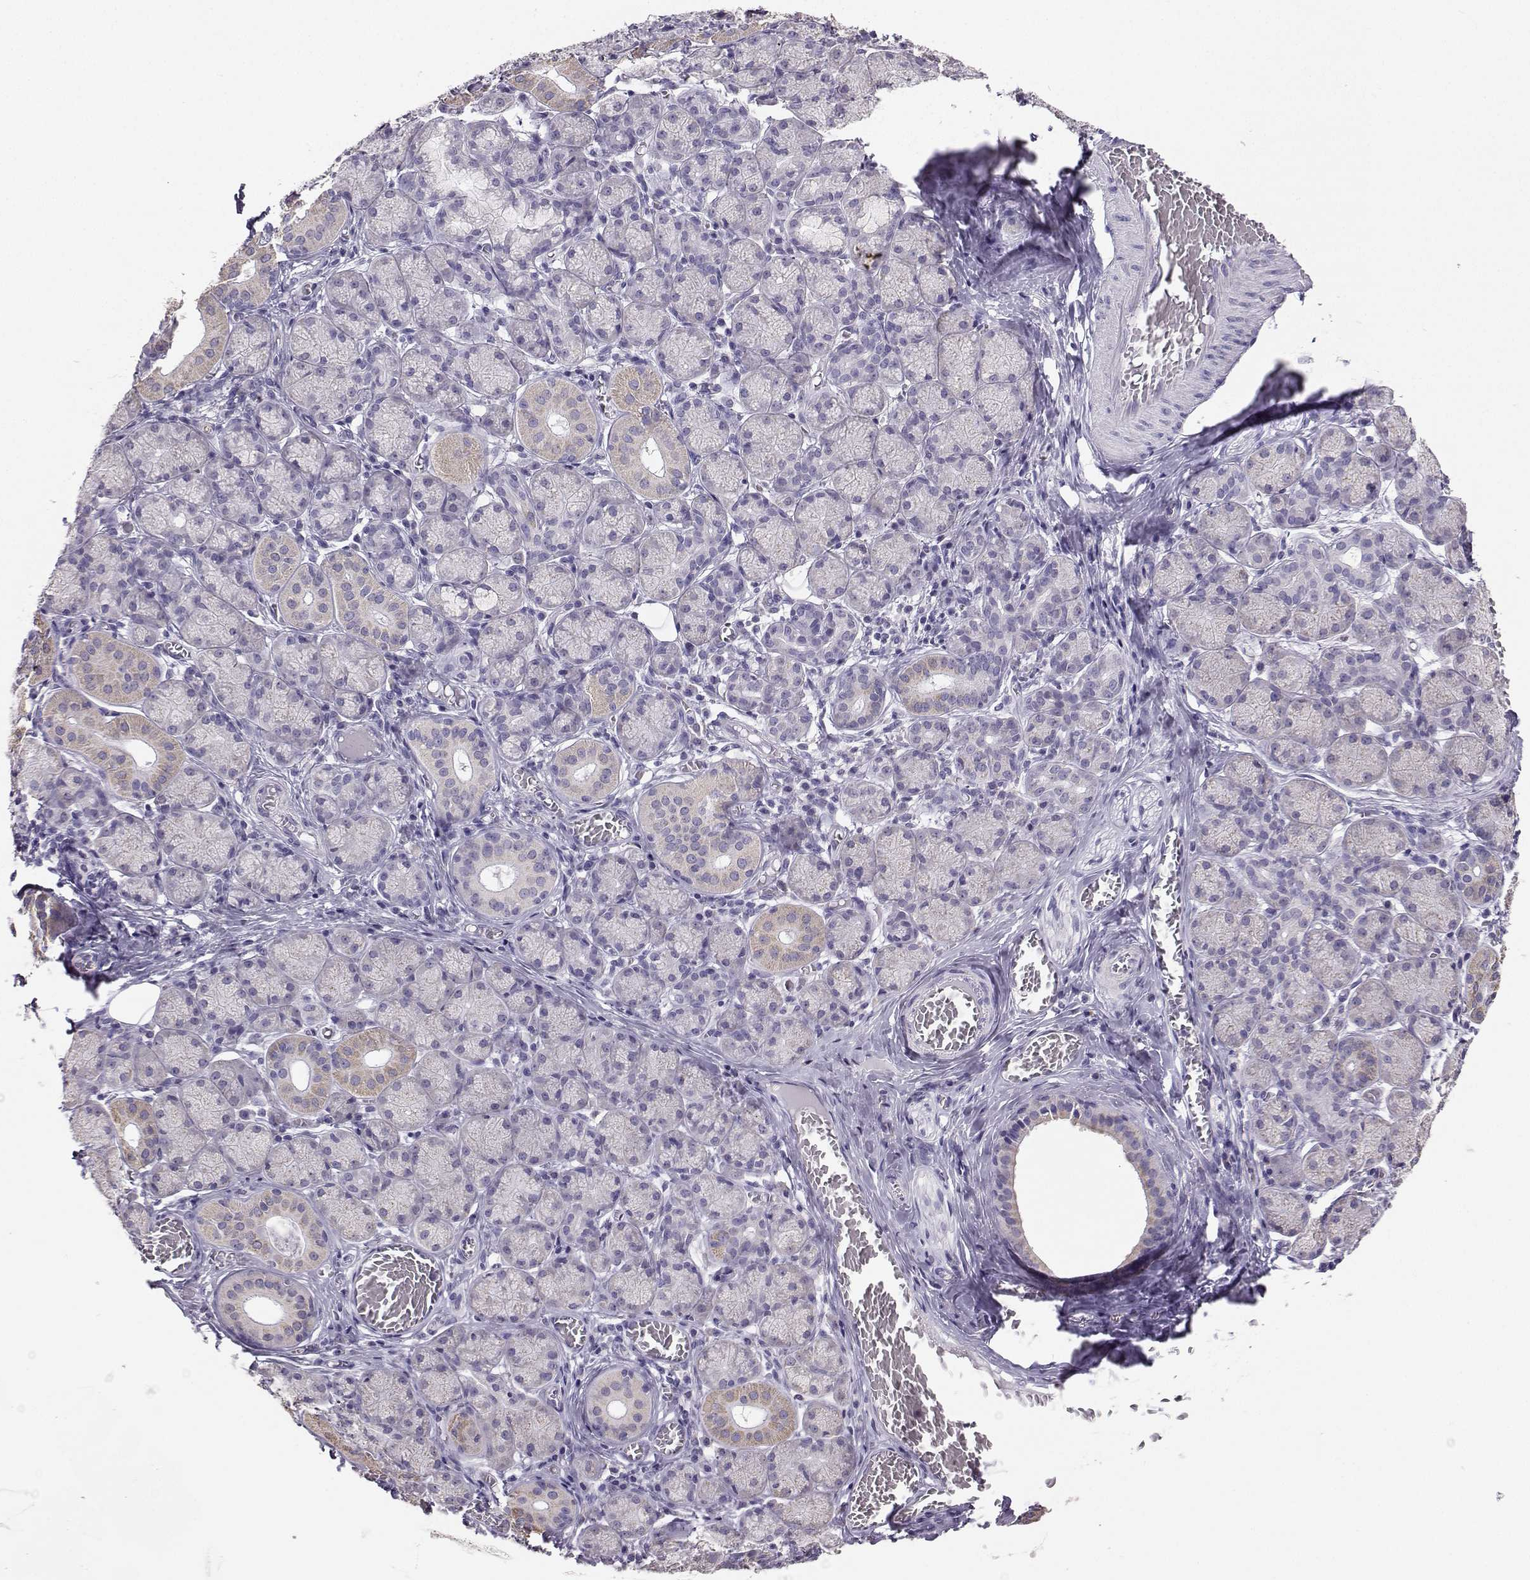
{"staining": {"intensity": "weak", "quantity": "<25%", "location": "cytoplasmic/membranous"}, "tissue": "salivary gland", "cell_type": "Glandular cells", "image_type": "normal", "snomed": [{"axis": "morphology", "description": "Normal tissue, NOS"}, {"axis": "topography", "description": "Salivary gland"}, {"axis": "topography", "description": "Peripheral nerve tissue"}], "caption": "Immunohistochemistry of unremarkable human salivary gland exhibits no expression in glandular cells. Brightfield microscopy of IHC stained with DAB (brown) and hematoxylin (blue), captured at high magnification.", "gene": "AVP", "patient": {"sex": "female", "age": 24}}